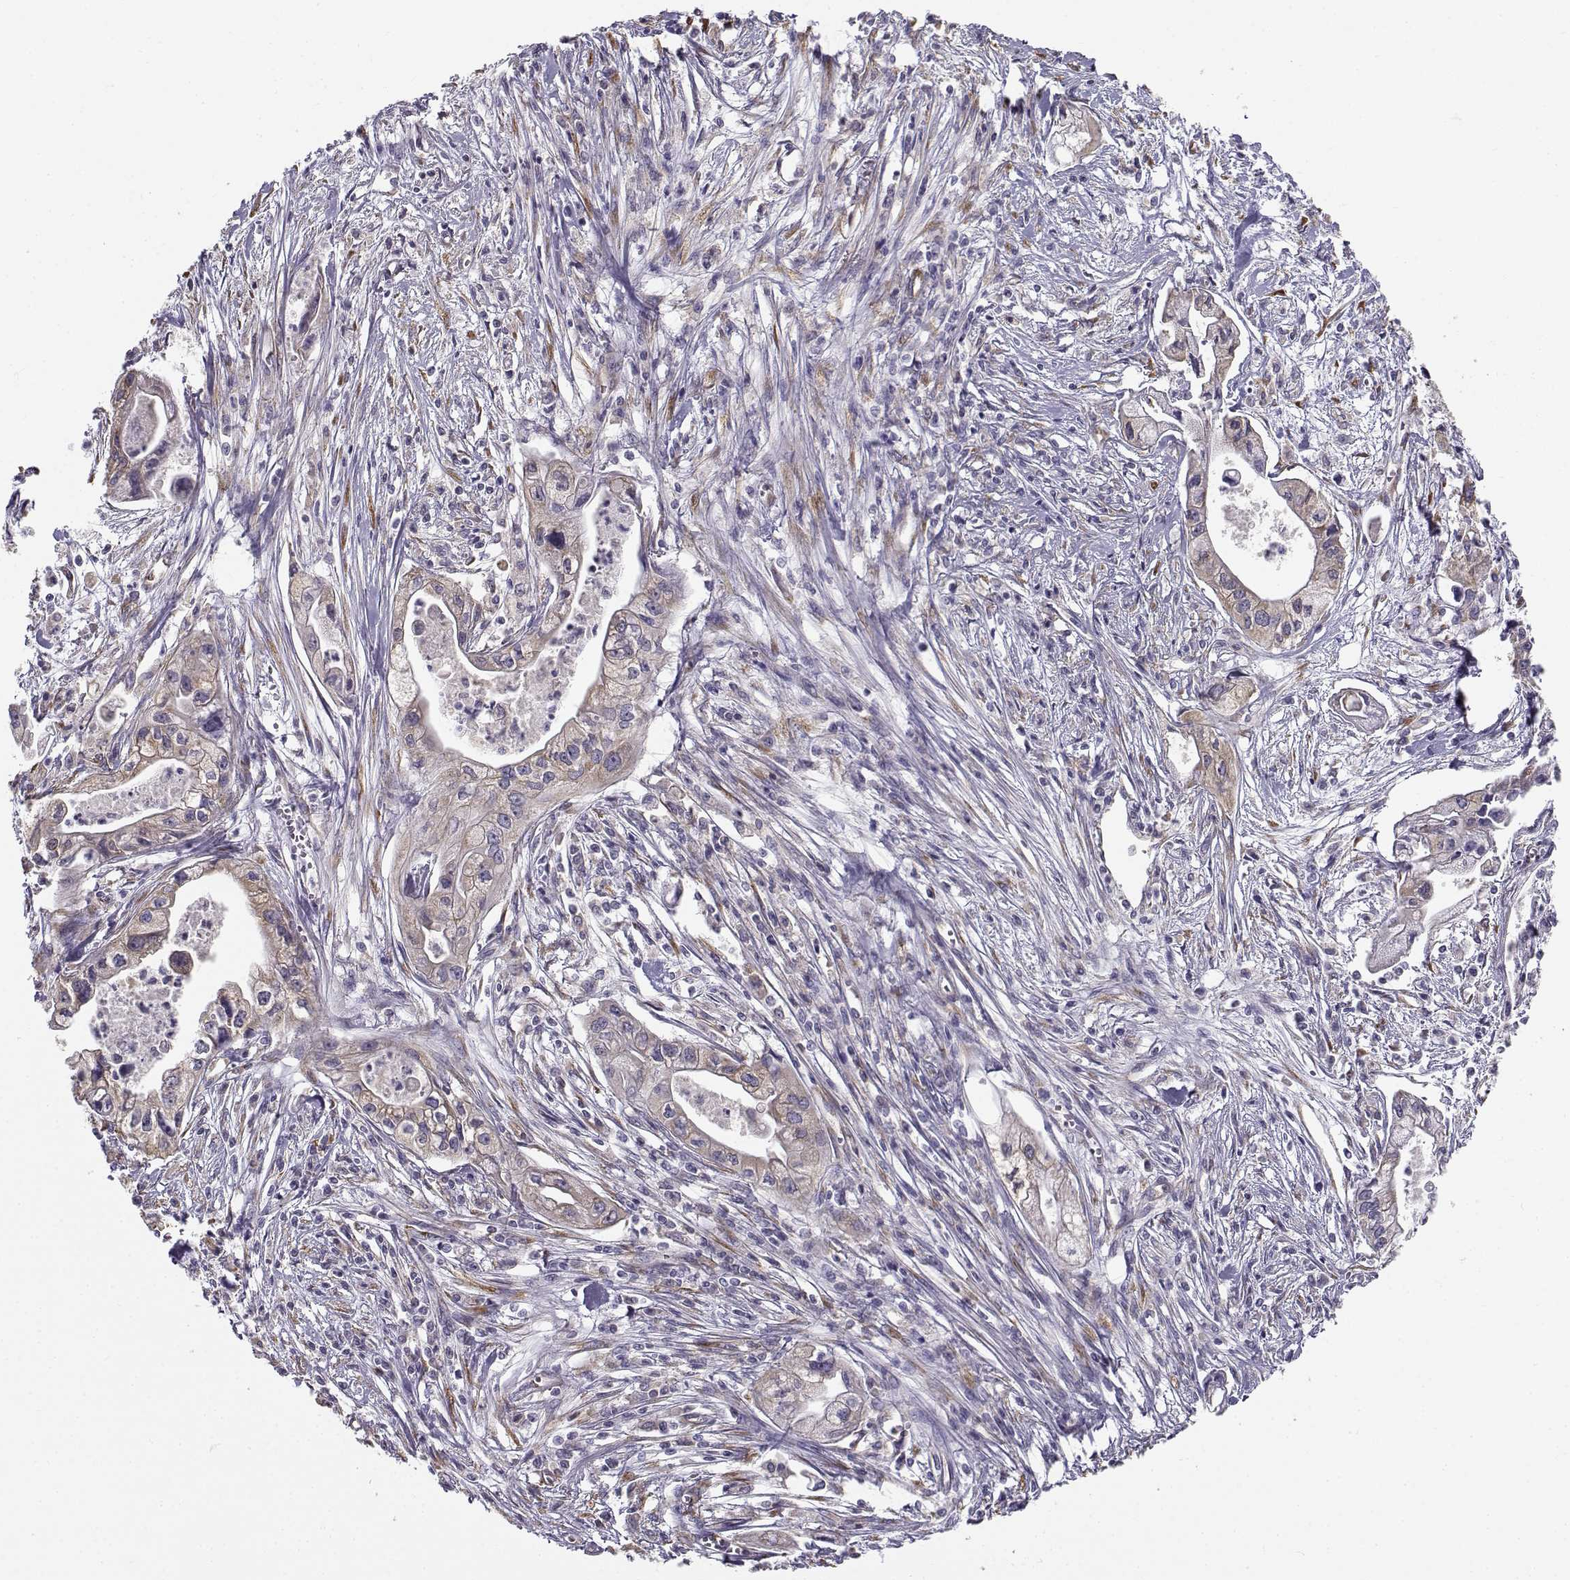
{"staining": {"intensity": "weak", "quantity": "25%-75%", "location": "cytoplasmic/membranous"}, "tissue": "pancreatic cancer", "cell_type": "Tumor cells", "image_type": "cancer", "snomed": [{"axis": "morphology", "description": "Adenocarcinoma, NOS"}, {"axis": "topography", "description": "Pancreas"}], "caption": "Weak cytoplasmic/membranous positivity is identified in about 25%-75% of tumor cells in adenocarcinoma (pancreatic). The protein is shown in brown color, while the nuclei are stained blue.", "gene": "BEND6", "patient": {"sex": "male", "age": 70}}